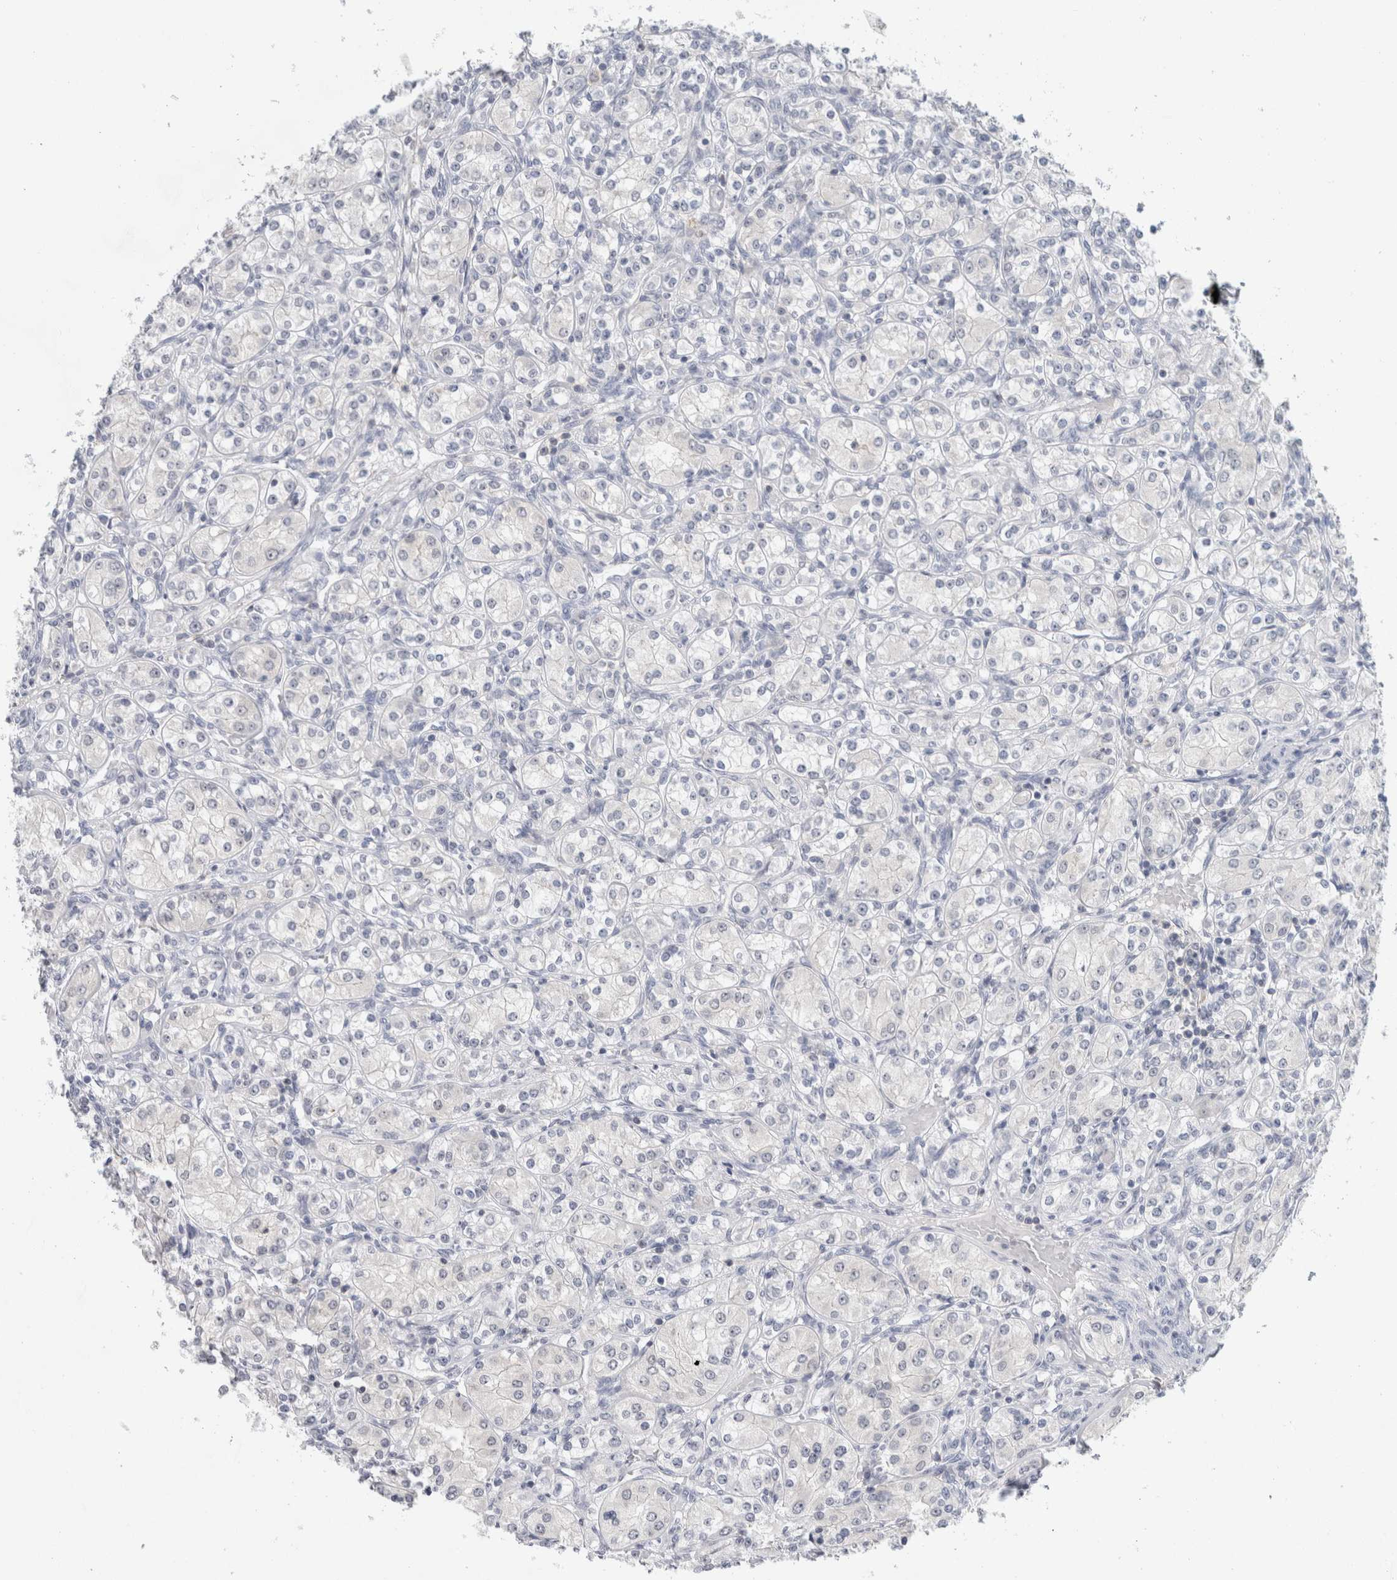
{"staining": {"intensity": "negative", "quantity": "none", "location": "none"}, "tissue": "renal cancer", "cell_type": "Tumor cells", "image_type": "cancer", "snomed": [{"axis": "morphology", "description": "Adenocarcinoma, NOS"}, {"axis": "topography", "description": "Kidney"}], "caption": "An immunohistochemistry histopathology image of renal adenocarcinoma is shown. There is no staining in tumor cells of renal adenocarcinoma.", "gene": "CASP6", "patient": {"sex": "male", "age": 77}}